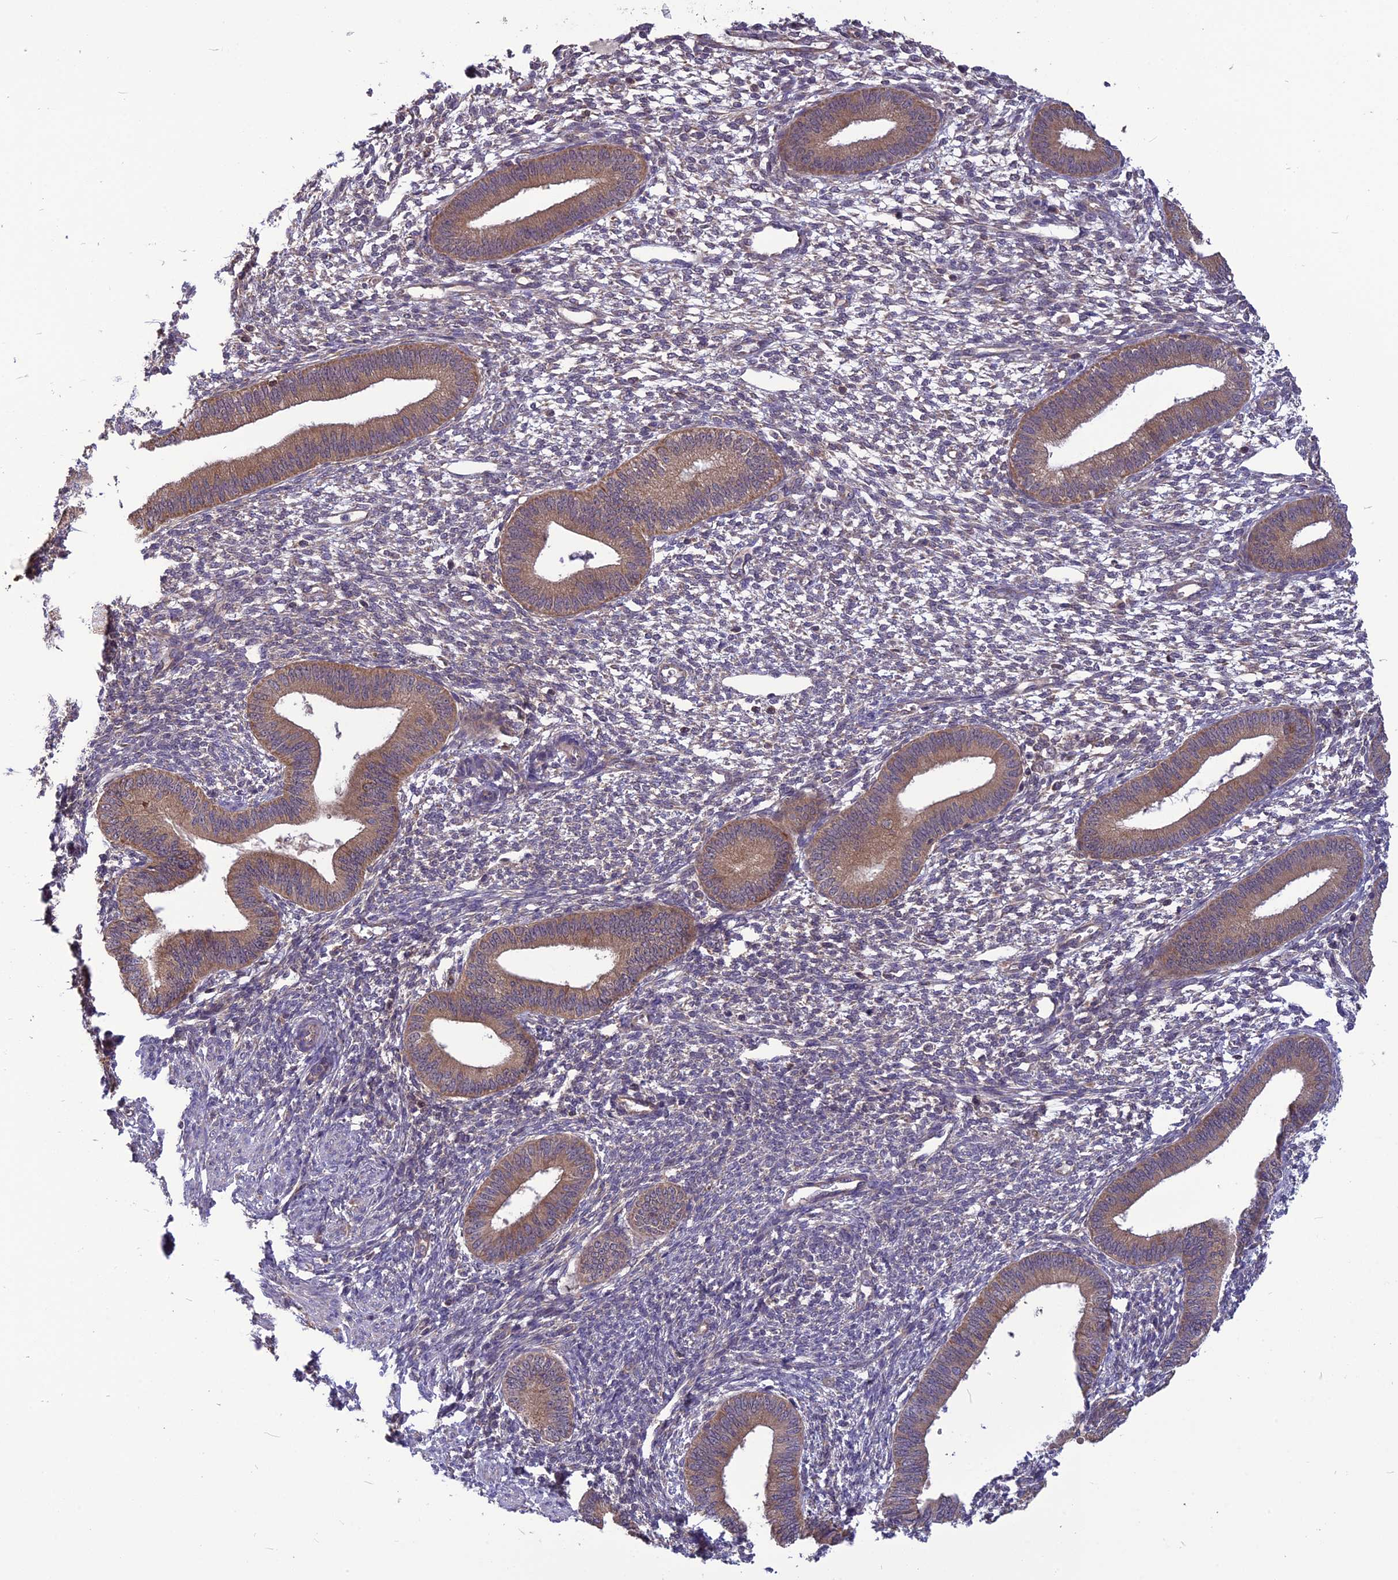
{"staining": {"intensity": "negative", "quantity": "none", "location": "none"}, "tissue": "endometrium", "cell_type": "Cells in endometrial stroma", "image_type": "normal", "snomed": [{"axis": "morphology", "description": "Normal tissue, NOS"}, {"axis": "topography", "description": "Endometrium"}], "caption": "High magnification brightfield microscopy of benign endometrium stained with DAB (brown) and counterstained with hematoxylin (blue): cells in endometrial stroma show no significant staining.", "gene": "PSMF1", "patient": {"sex": "female", "age": 46}}